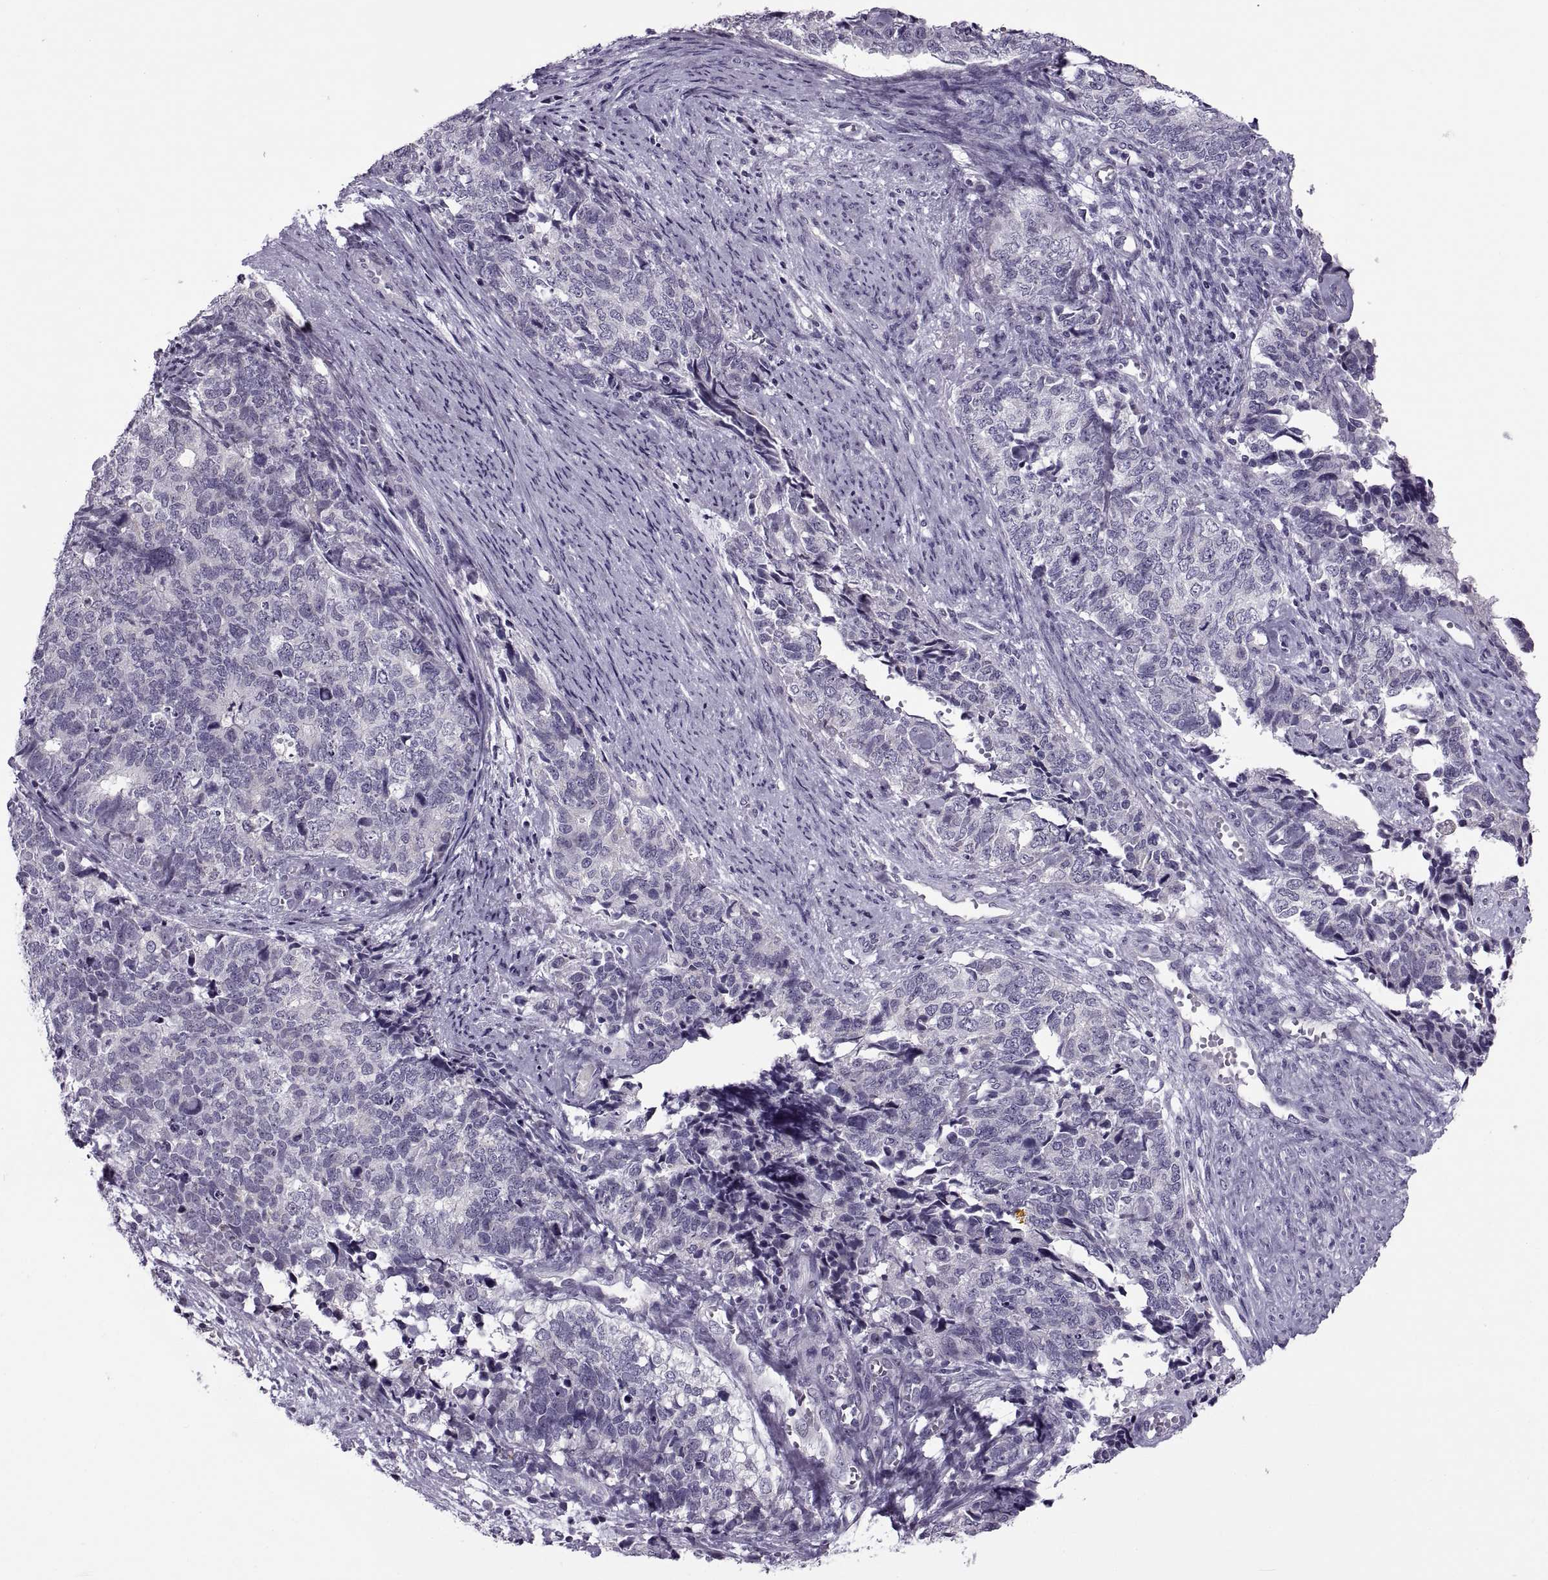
{"staining": {"intensity": "negative", "quantity": "none", "location": "none"}, "tissue": "cervical cancer", "cell_type": "Tumor cells", "image_type": "cancer", "snomed": [{"axis": "morphology", "description": "Squamous cell carcinoma, NOS"}, {"axis": "topography", "description": "Cervix"}], "caption": "Immunohistochemistry micrograph of neoplastic tissue: human squamous cell carcinoma (cervical) stained with DAB (3,3'-diaminobenzidine) displays no significant protein expression in tumor cells.", "gene": "MAGEB1", "patient": {"sex": "female", "age": 63}}